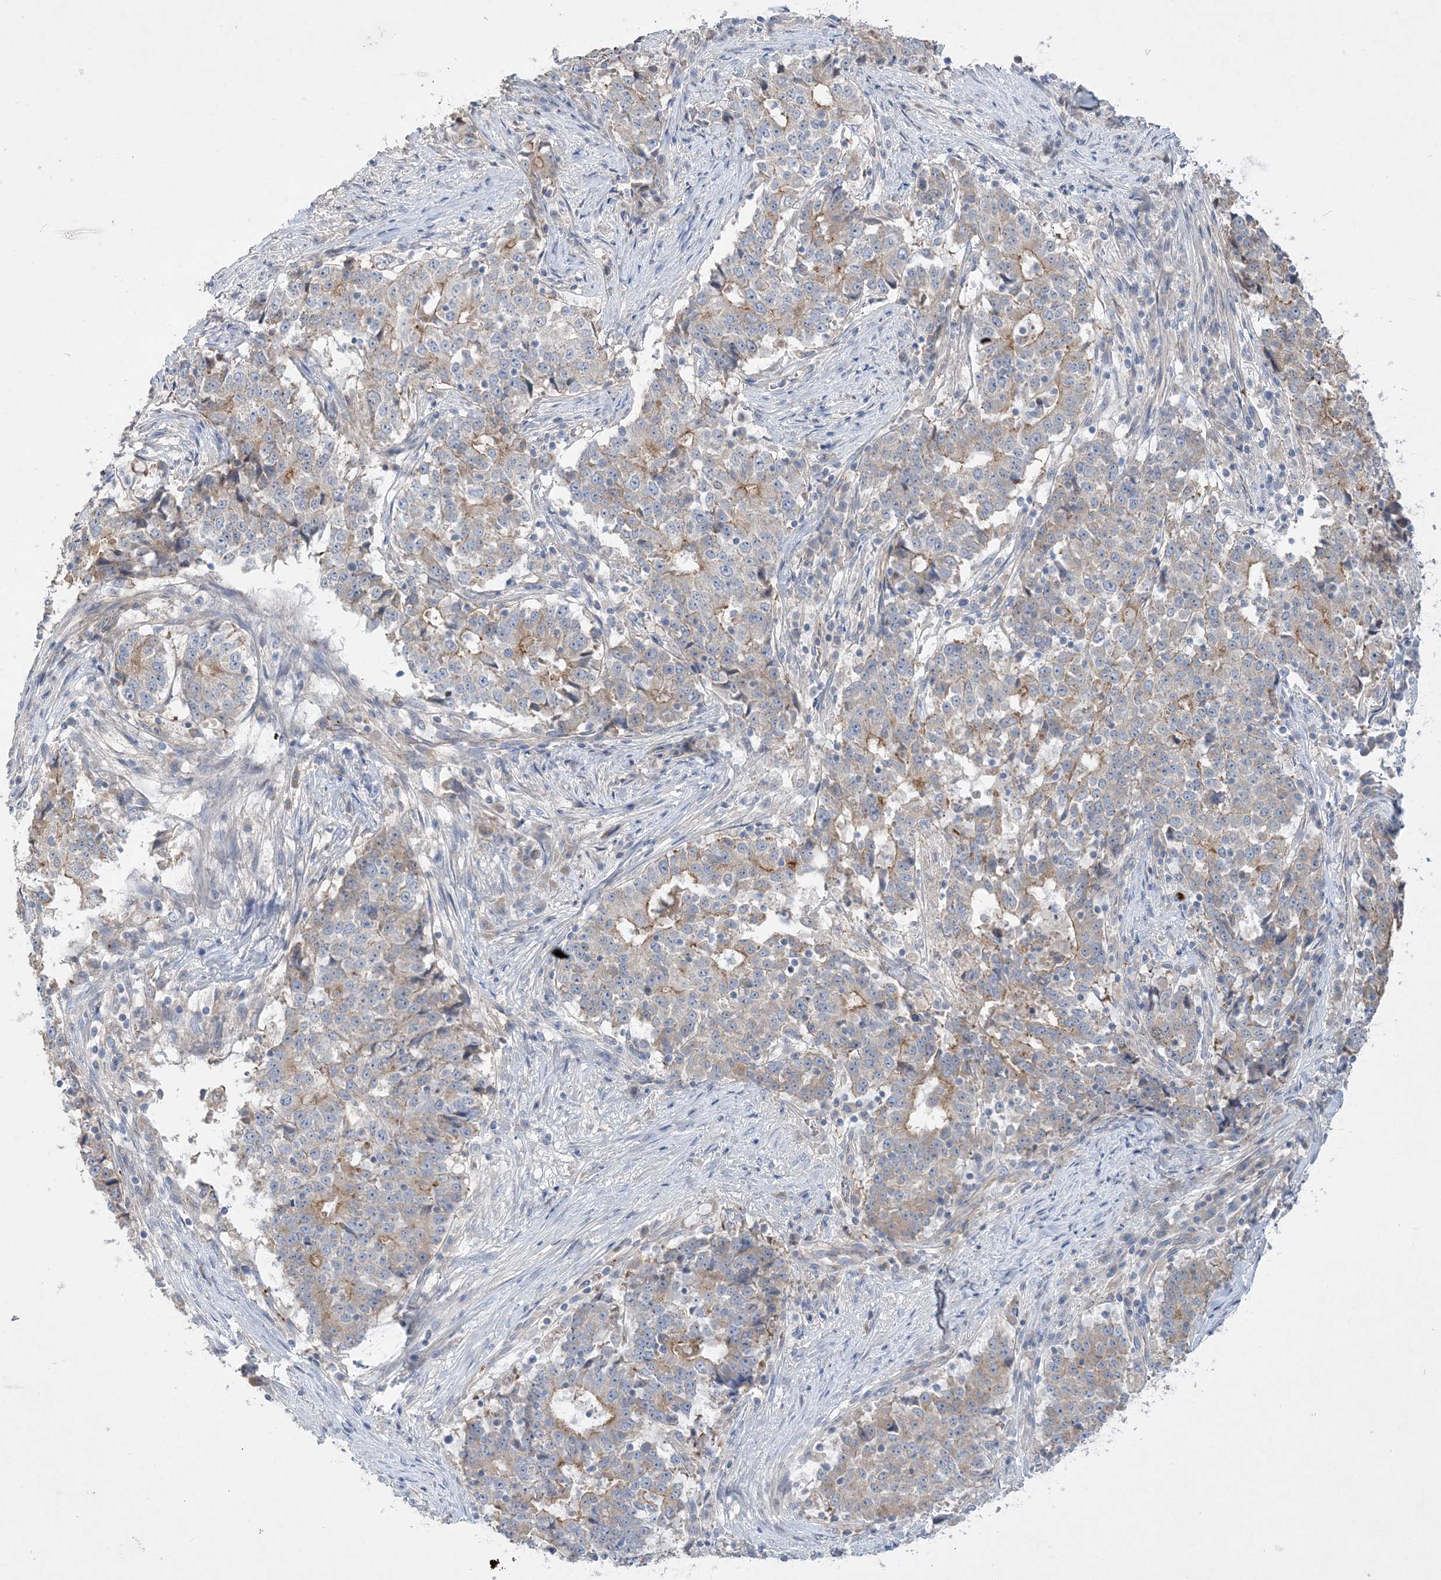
{"staining": {"intensity": "weak", "quantity": "<25%", "location": "cytoplasmic/membranous"}, "tissue": "stomach cancer", "cell_type": "Tumor cells", "image_type": "cancer", "snomed": [{"axis": "morphology", "description": "Adenocarcinoma, NOS"}, {"axis": "topography", "description": "Stomach"}], "caption": "Immunohistochemistry (IHC) photomicrograph of neoplastic tissue: adenocarcinoma (stomach) stained with DAB (3,3'-diaminobenzidine) reveals no significant protein expression in tumor cells. The staining is performed using DAB (3,3'-diaminobenzidine) brown chromogen with nuclei counter-stained in using hematoxylin.", "gene": "ADCK2", "patient": {"sex": "male", "age": 59}}